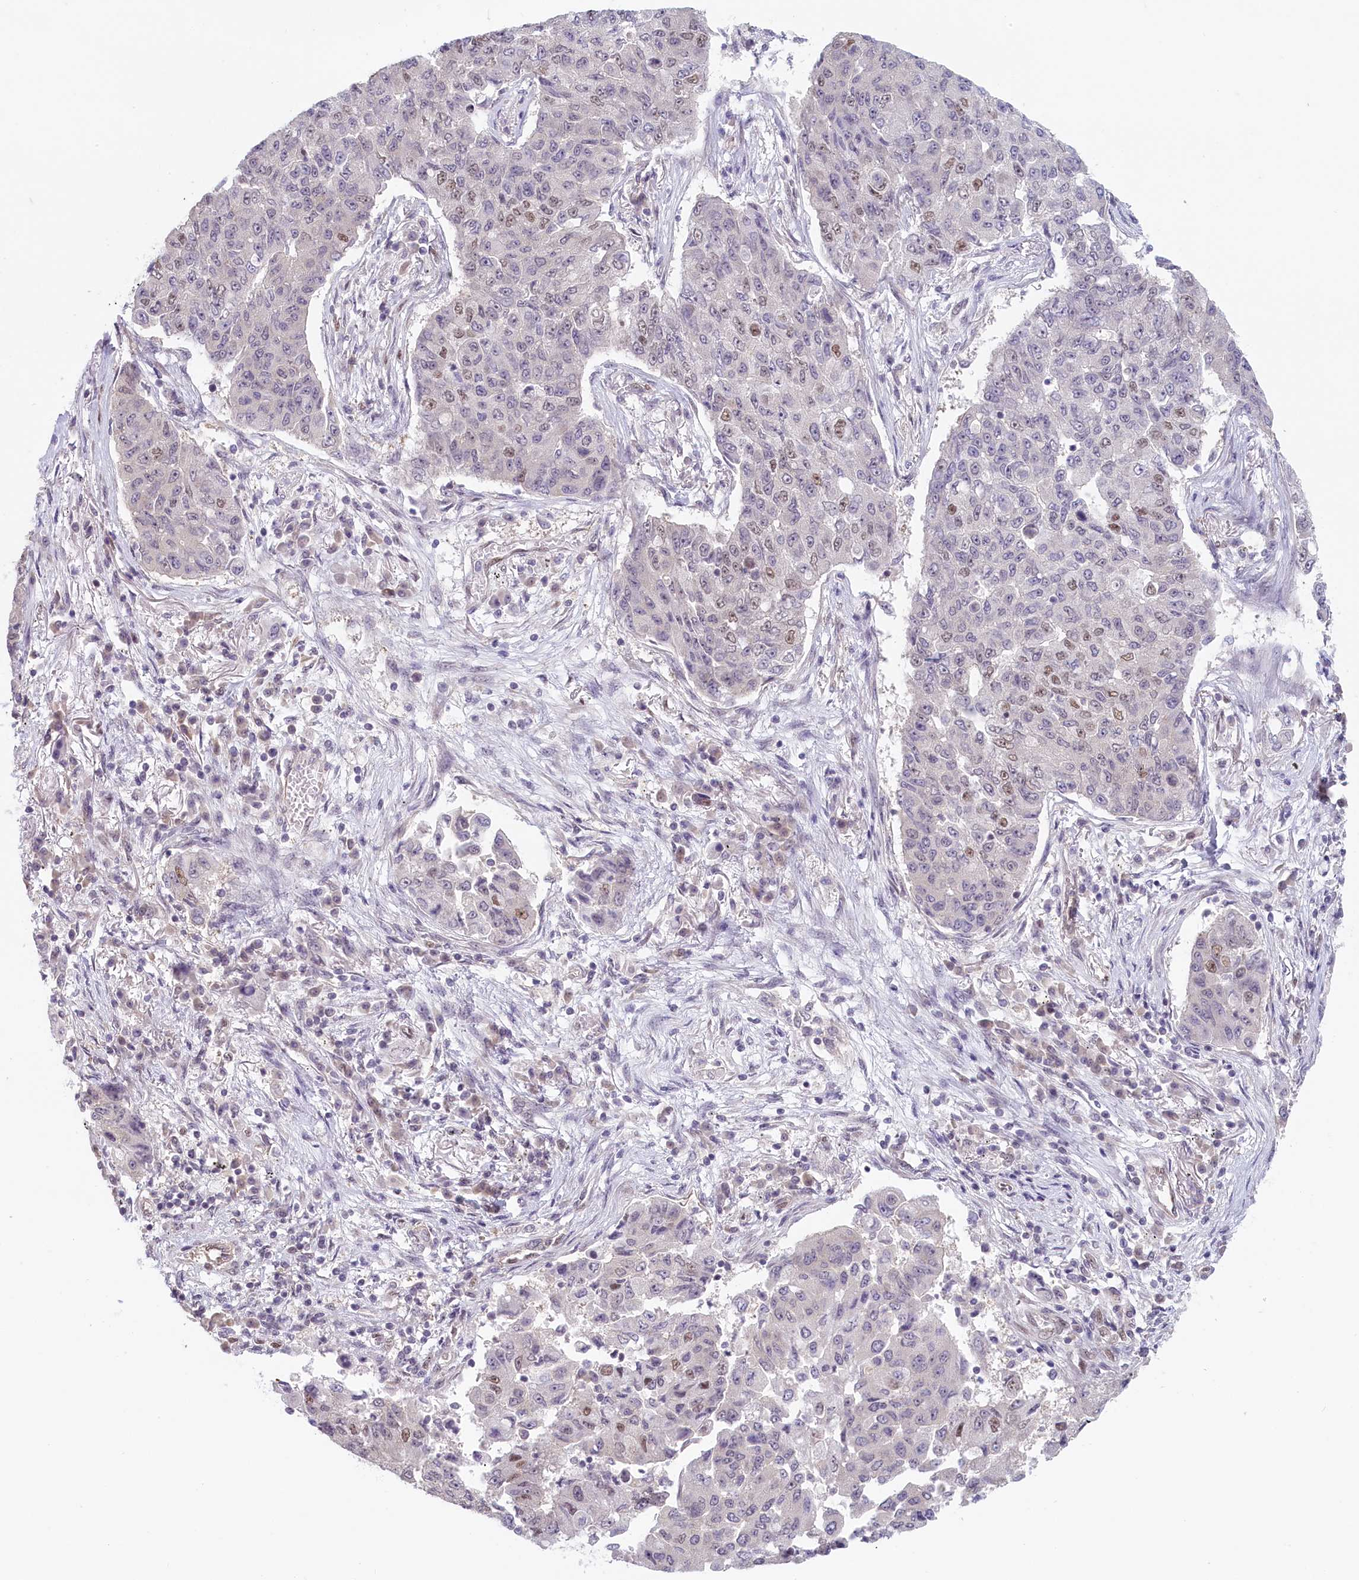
{"staining": {"intensity": "moderate", "quantity": "<25%", "location": "nuclear"}, "tissue": "lung cancer", "cell_type": "Tumor cells", "image_type": "cancer", "snomed": [{"axis": "morphology", "description": "Squamous cell carcinoma, NOS"}, {"axis": "topography", "description": "Lung"}], "caption": "Lung squamous cell carcinoma was stained to show a protein in brown. There is low levels of moderate nuclear positivity in approximately <25% of tumor cells.", "gene": "C19orf44", "patient": {"sex": "male", "age": 74}}